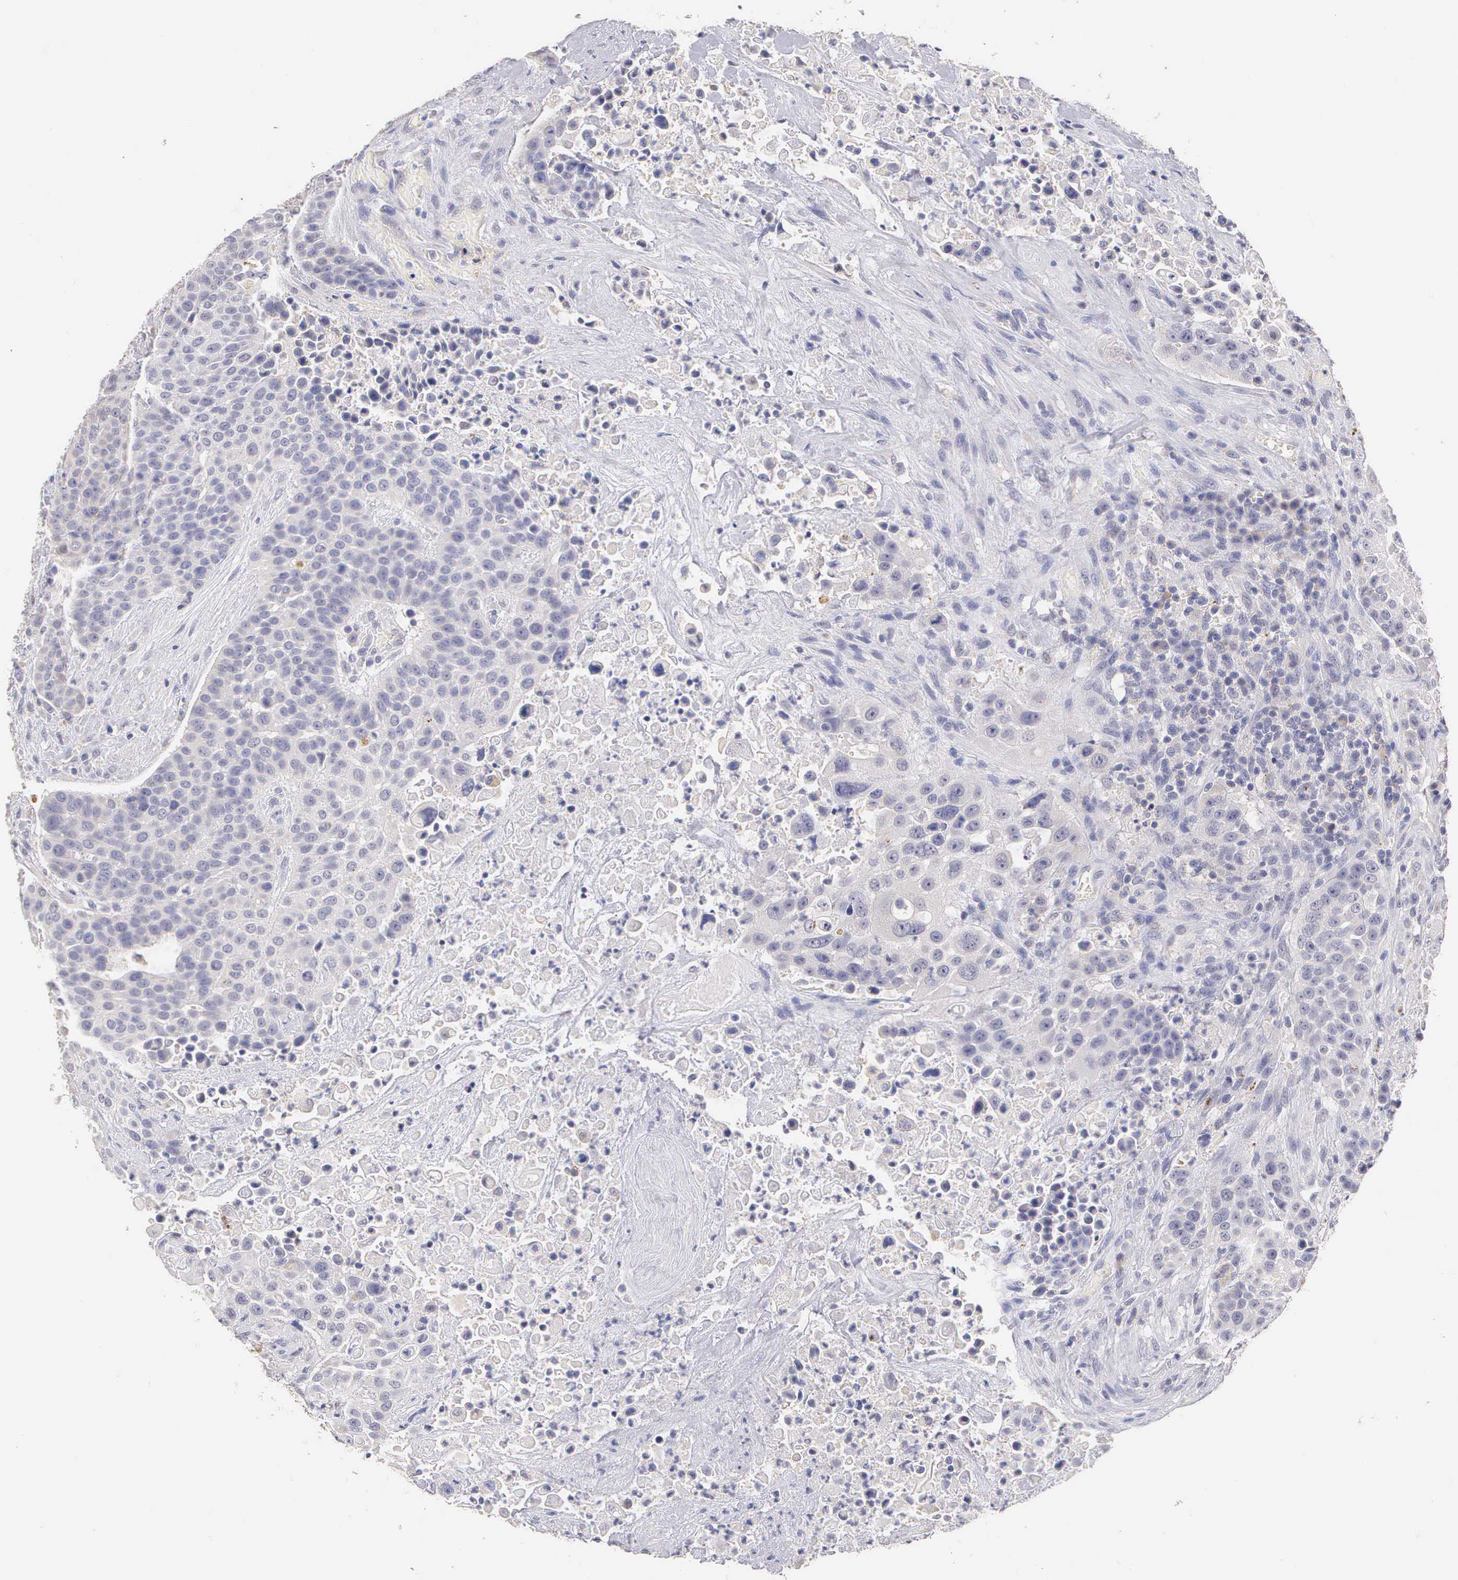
{"staining": {"intensity": "weak", "quantity": "25%-75%", "location": "cytoplasmic/membranous"}, "tissue": "urothelial cancer", "cell_type": "Tumor cells", "image_type": "cancer", "snomed": [{"axis": "morphology", "description": "Urothelial carcinoma, High grade"}, {"axis": "topography", "description": "Urinary bladder"}], "caption": "Weak cytoplasmic/membranous expression is present in about 25%-75% of tumor cells in high-grade urothelial carcinoma.", "gene": "ESR1", "patient": {"sex": "male", "age": 74}}